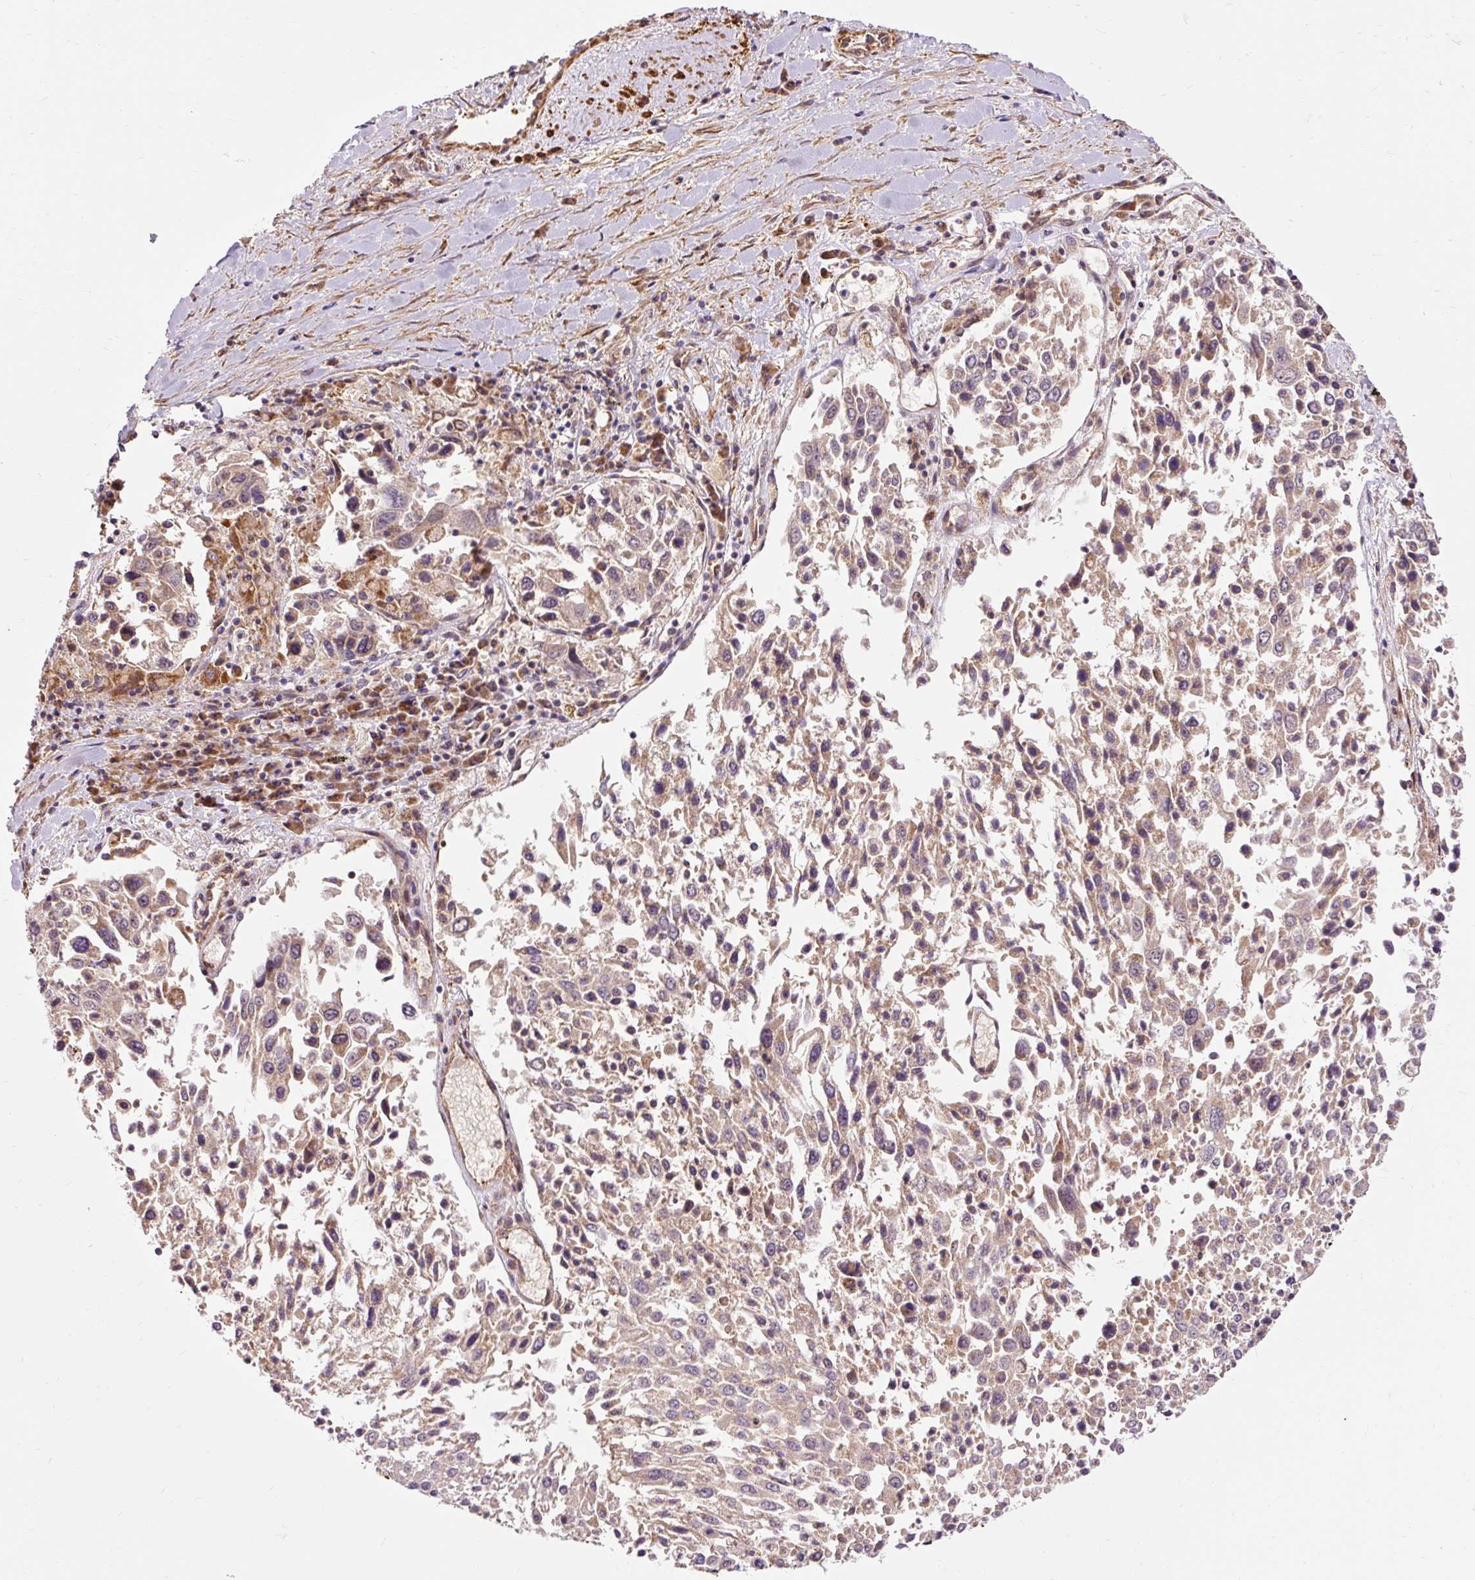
{"staining": {"intensity": "weak", "quantity": "25%-75%", "location": "cytoplasmic/membranous"}, "tissue": "lung cancer", "cell_type": "Tumor cells", "image_type": "cancer", "snomed": [{"axis": "morphology", "description": "Squamous cell carcinoma, NOS"}, {"axis": "topography", "description": "Lung"}], "caption": "A brown stain shows weak cytoplasmic/membranous expression of a protein in lung cancer (squamous cell carcinoma) tumor cells.", "gene": "RIPOR3", "patient": {"sex": "male", "age": 65}}